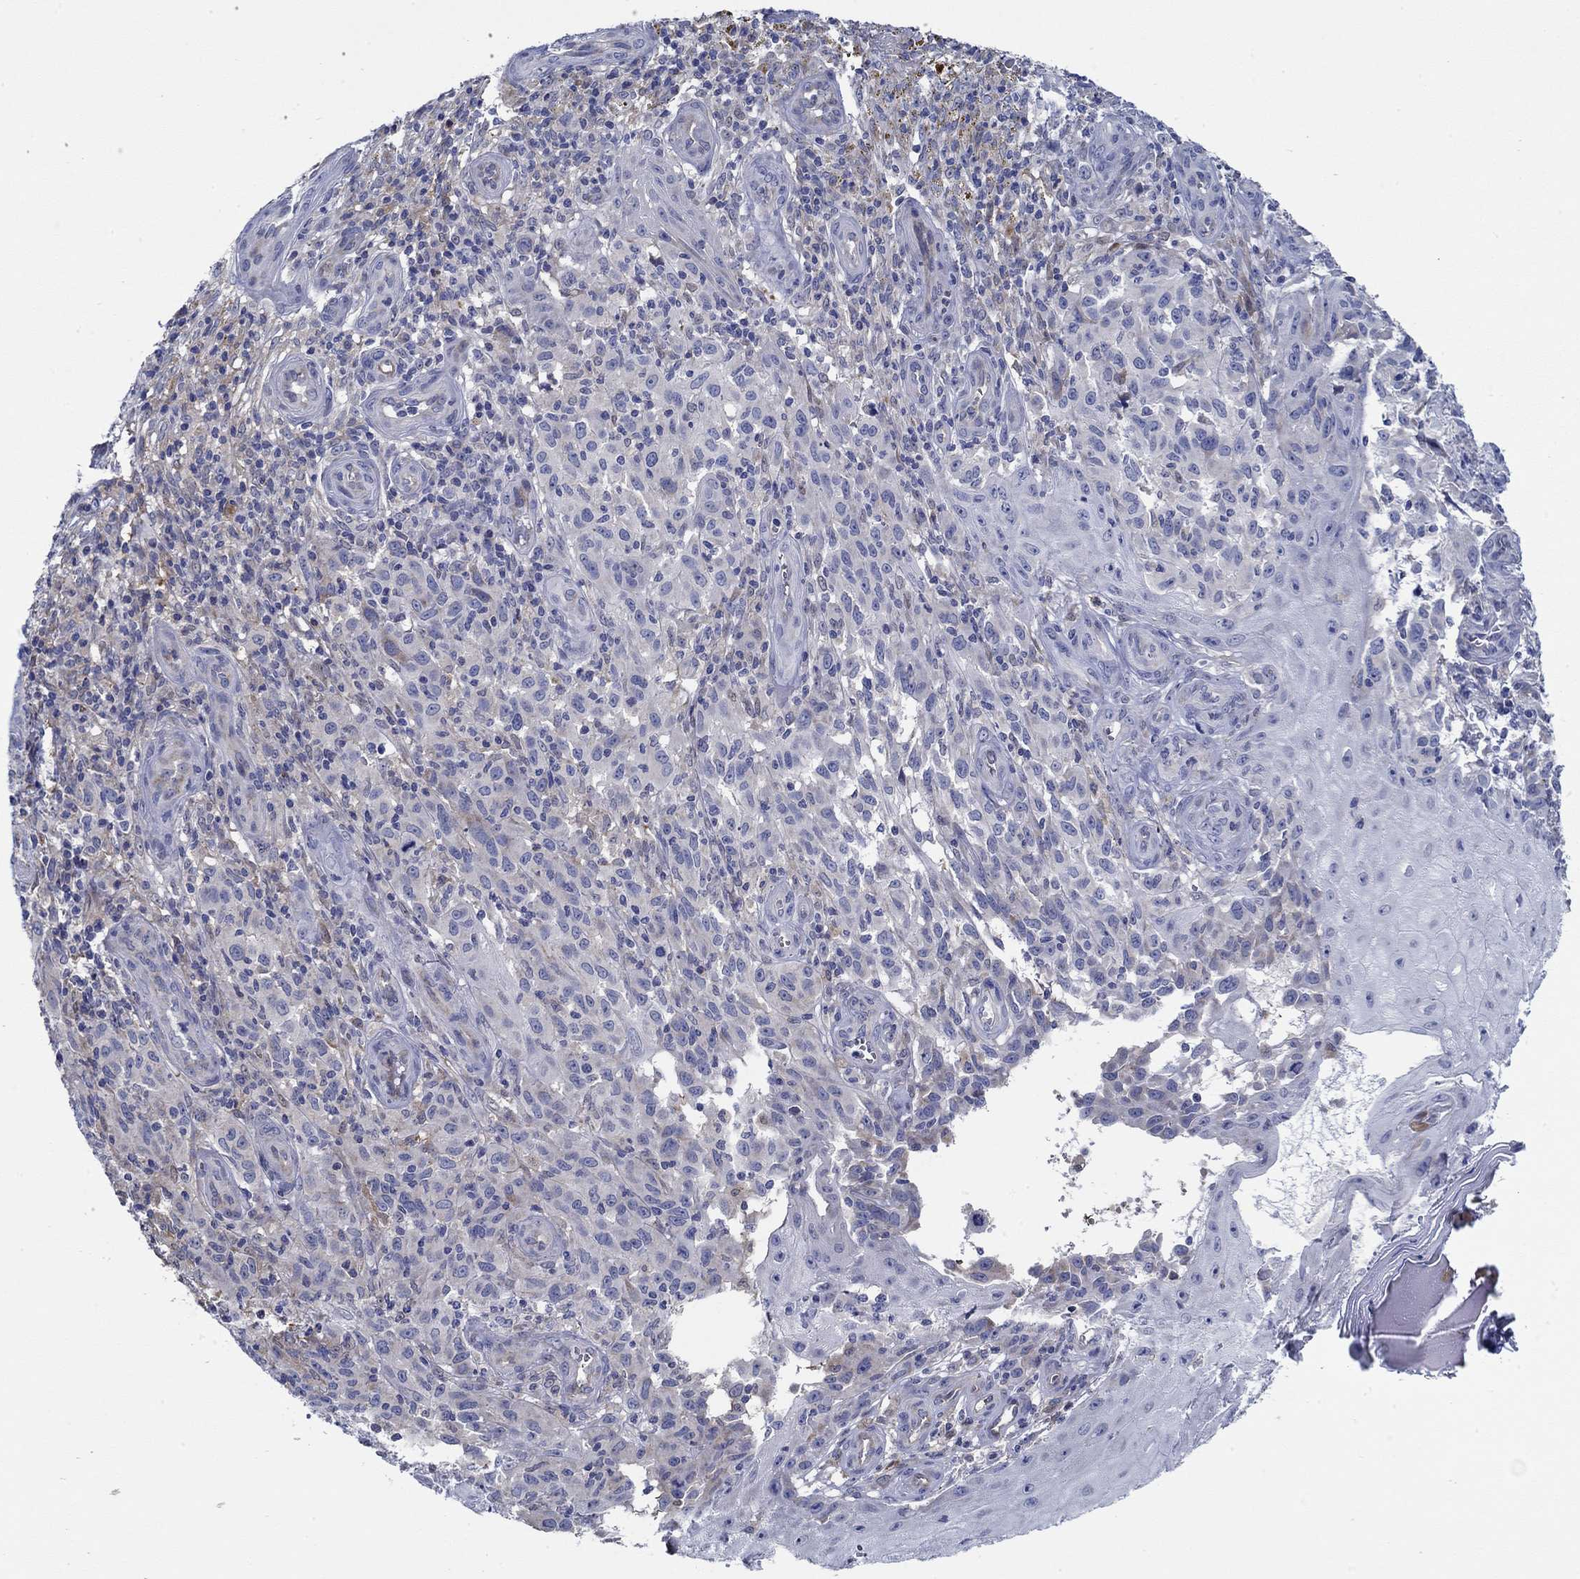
{"staining": {"intensity": "negative", "quantity": "none", "location": "none"}, "tissue": "melanoma", "cell_type": "Tumor cells", "image_type": "cancer", "snomed": [{"axis": "morphology", "description": "Malignant melanoma, NOS"}, {"axis": "topography", "description": "Skin"}], "caption": "Immunohistochemistry (IHC) micrograph of neoplastic tissue: human melanoma stained with DAB displays no significant protein staining in tumor cells.", "gene": "CFAP61", "patient": {"sex": "female", "age": 53}}